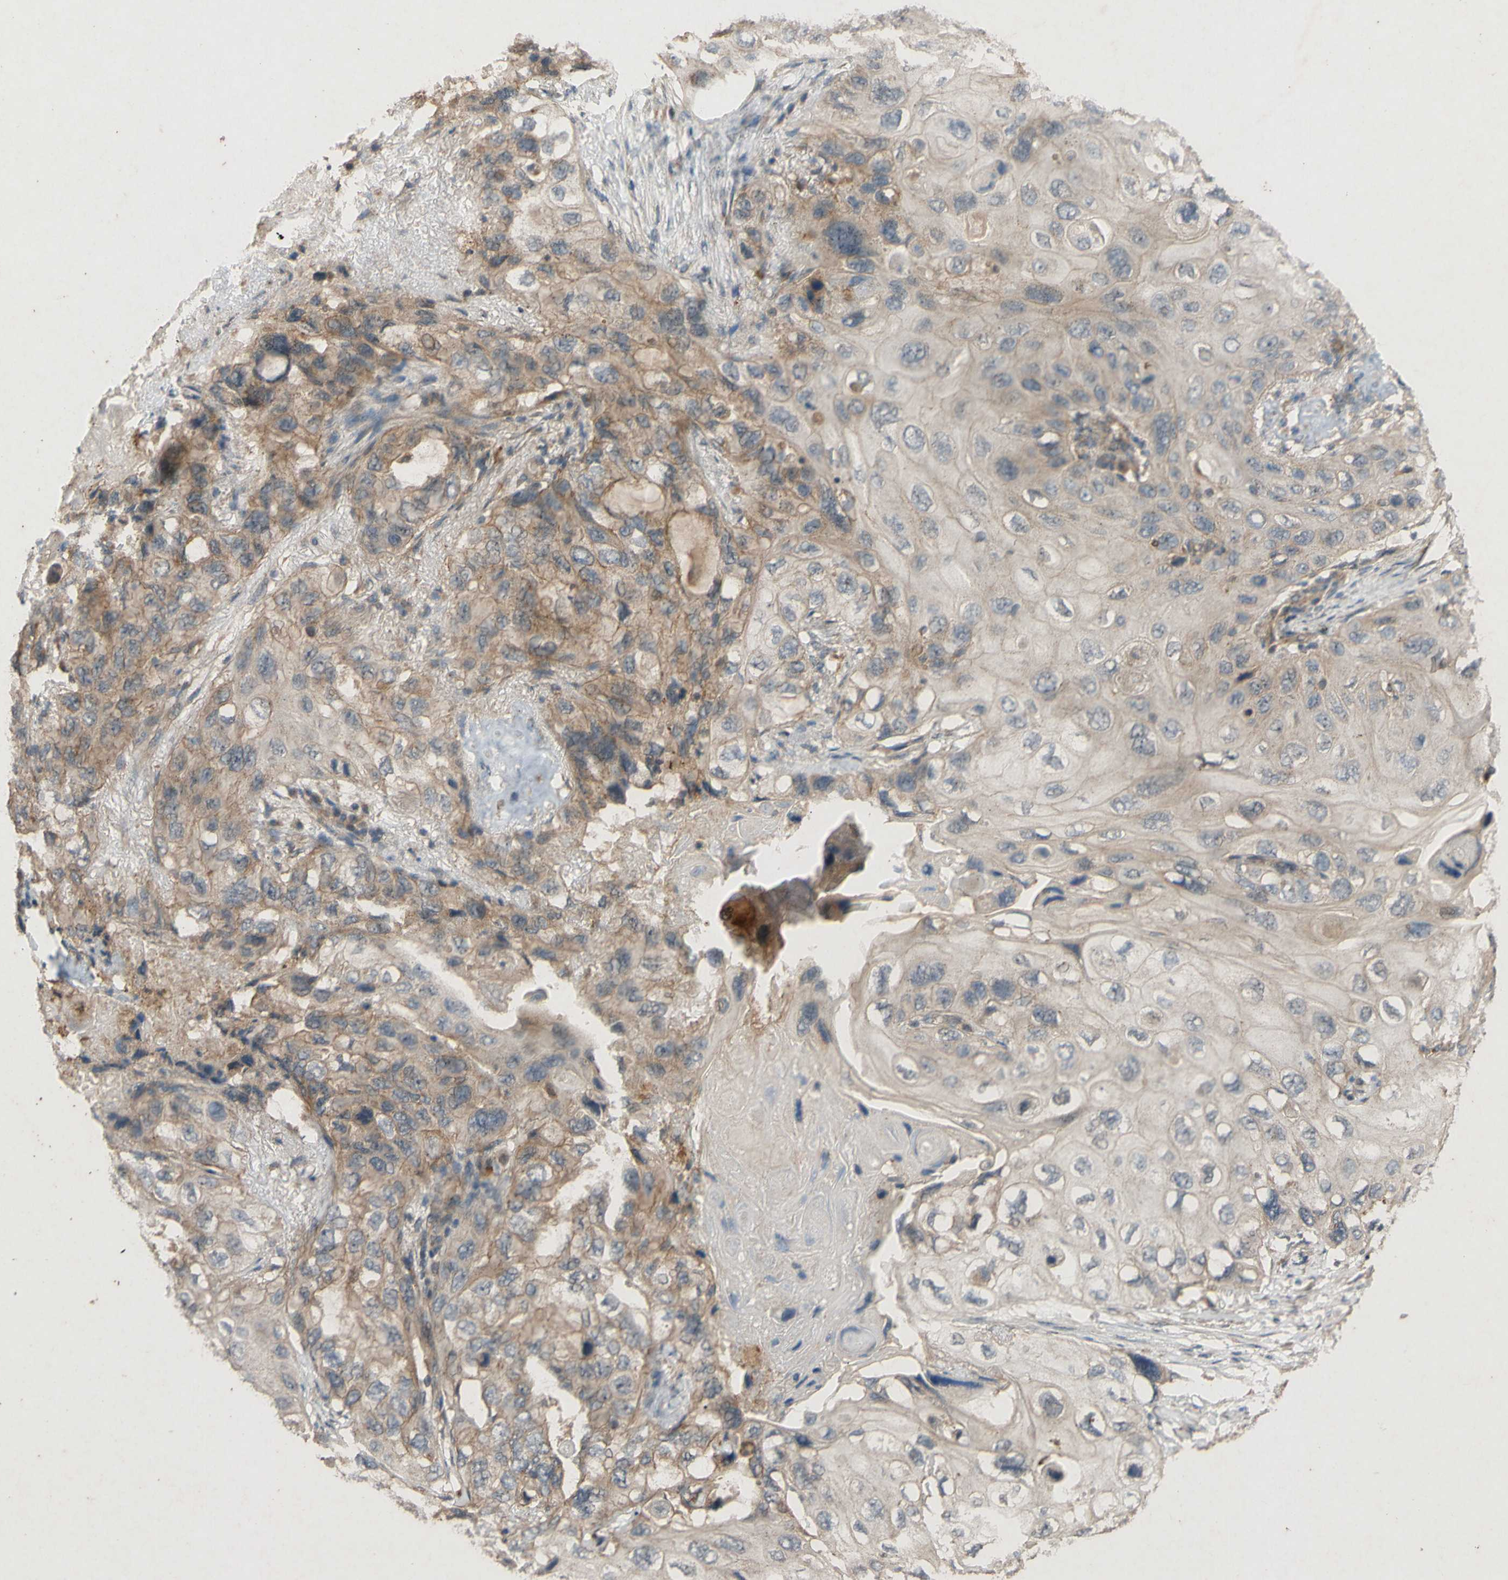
{"staining": {"intensity": "moderate", "quantity": "25%-75%", "location": "cytoplasmic/membranous"}, "tissue": "lung cancer", "cell_type": "Tumor cells", "image_type": "cancer", "snomed": [{"axis": "morphology", "description": "Squamous cell carcinoma, NOS"}, {"axis": "topography", "description": "Lung"}], "caption": "Lung cancer (squamous cell carcinoma) tissue reveals moderate cytoplasmic/membranous positivity in approximately 25%-75% of tumor cells The protein is shown in brown color, while the nuclei are stained blue.", "gene": "ATP6V1F", "patient": {"sex": "female", "age": 73}}